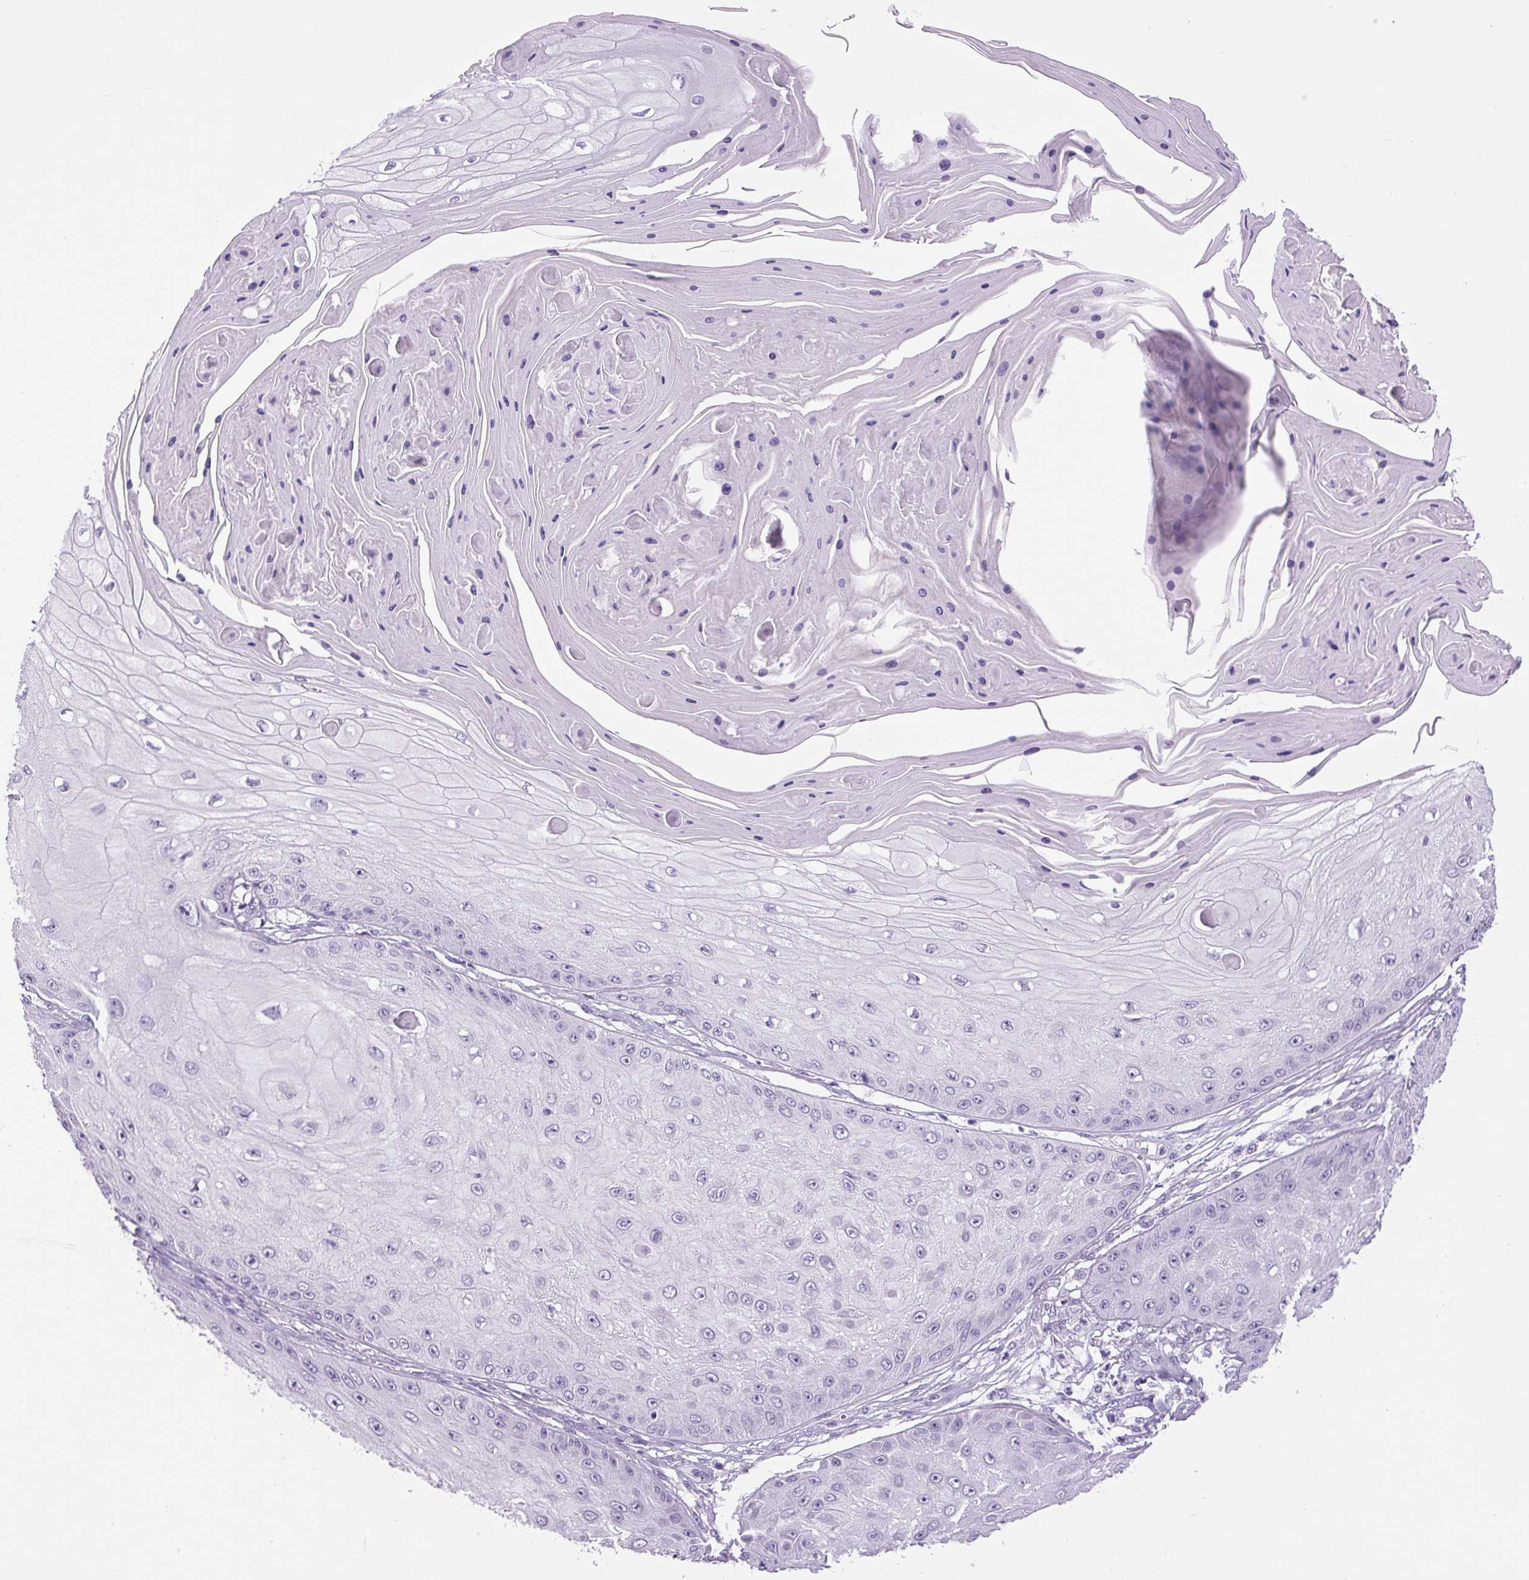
{"staining": {"intensity": "negative", "quantity": "none", "location": "none"}, "tissue": "skin cancer", "cell_type": "Tumor cells", "image_type": "cancer", "snomed": [{"axis": "morphology", "description": "Squamous cell carcinoma, NOS"}, {"axis": "topography", "description": "Skin"}], "caption": "Skin squamous cell carcinoma was stained to show a protein in brown. There is no significant expression in tumor cells. (Stains: DAB immunohistochemistry with hematoxylin counter stain, Microscopy: brightfield microscopy at high magnification).", "gene": "CHGA", "patient": {"sex": "male", "age": 70}}